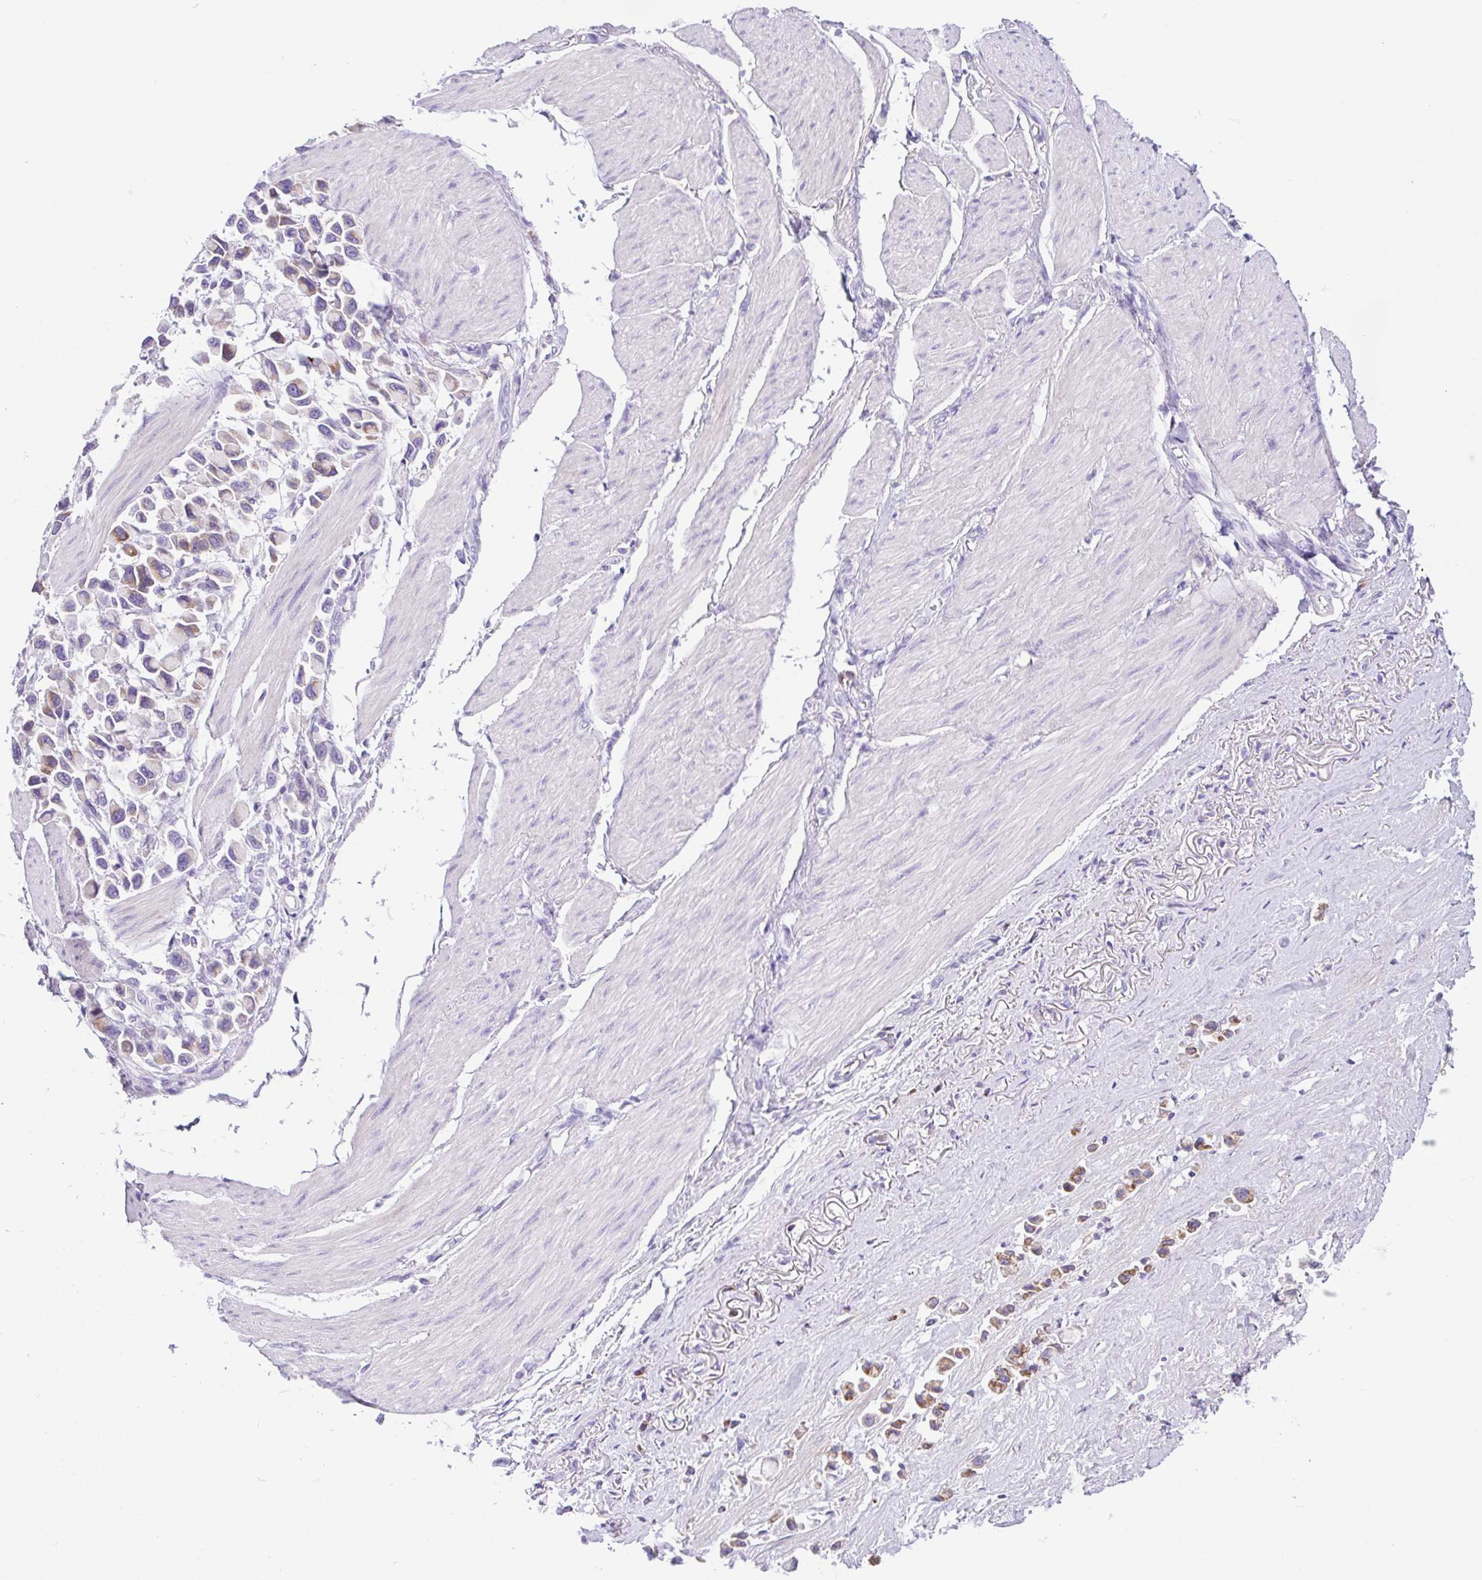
{"staining": {"intensity": "moderate", "quantity": "<25%", "location": "cytoplasmic/membranous"}, "tissue": "stomach cancer", "cell_type": "Tumor cells", "image_type": "cancer", "snomed": [{"axis": "morphology", "description": "Adenocarcinoma, NOS"}, {"axis": "topography", "description": "Stomach"}], "caption": "Protein staining of stomach adenocarcinoma tissue demonstrates moderate cytoplasmic/membranous positivity in about <25% of tumor cells. Nuclei are stained in blue.", "gene": "FBXL20", "patient": {"sex": "female", "age": 81}}